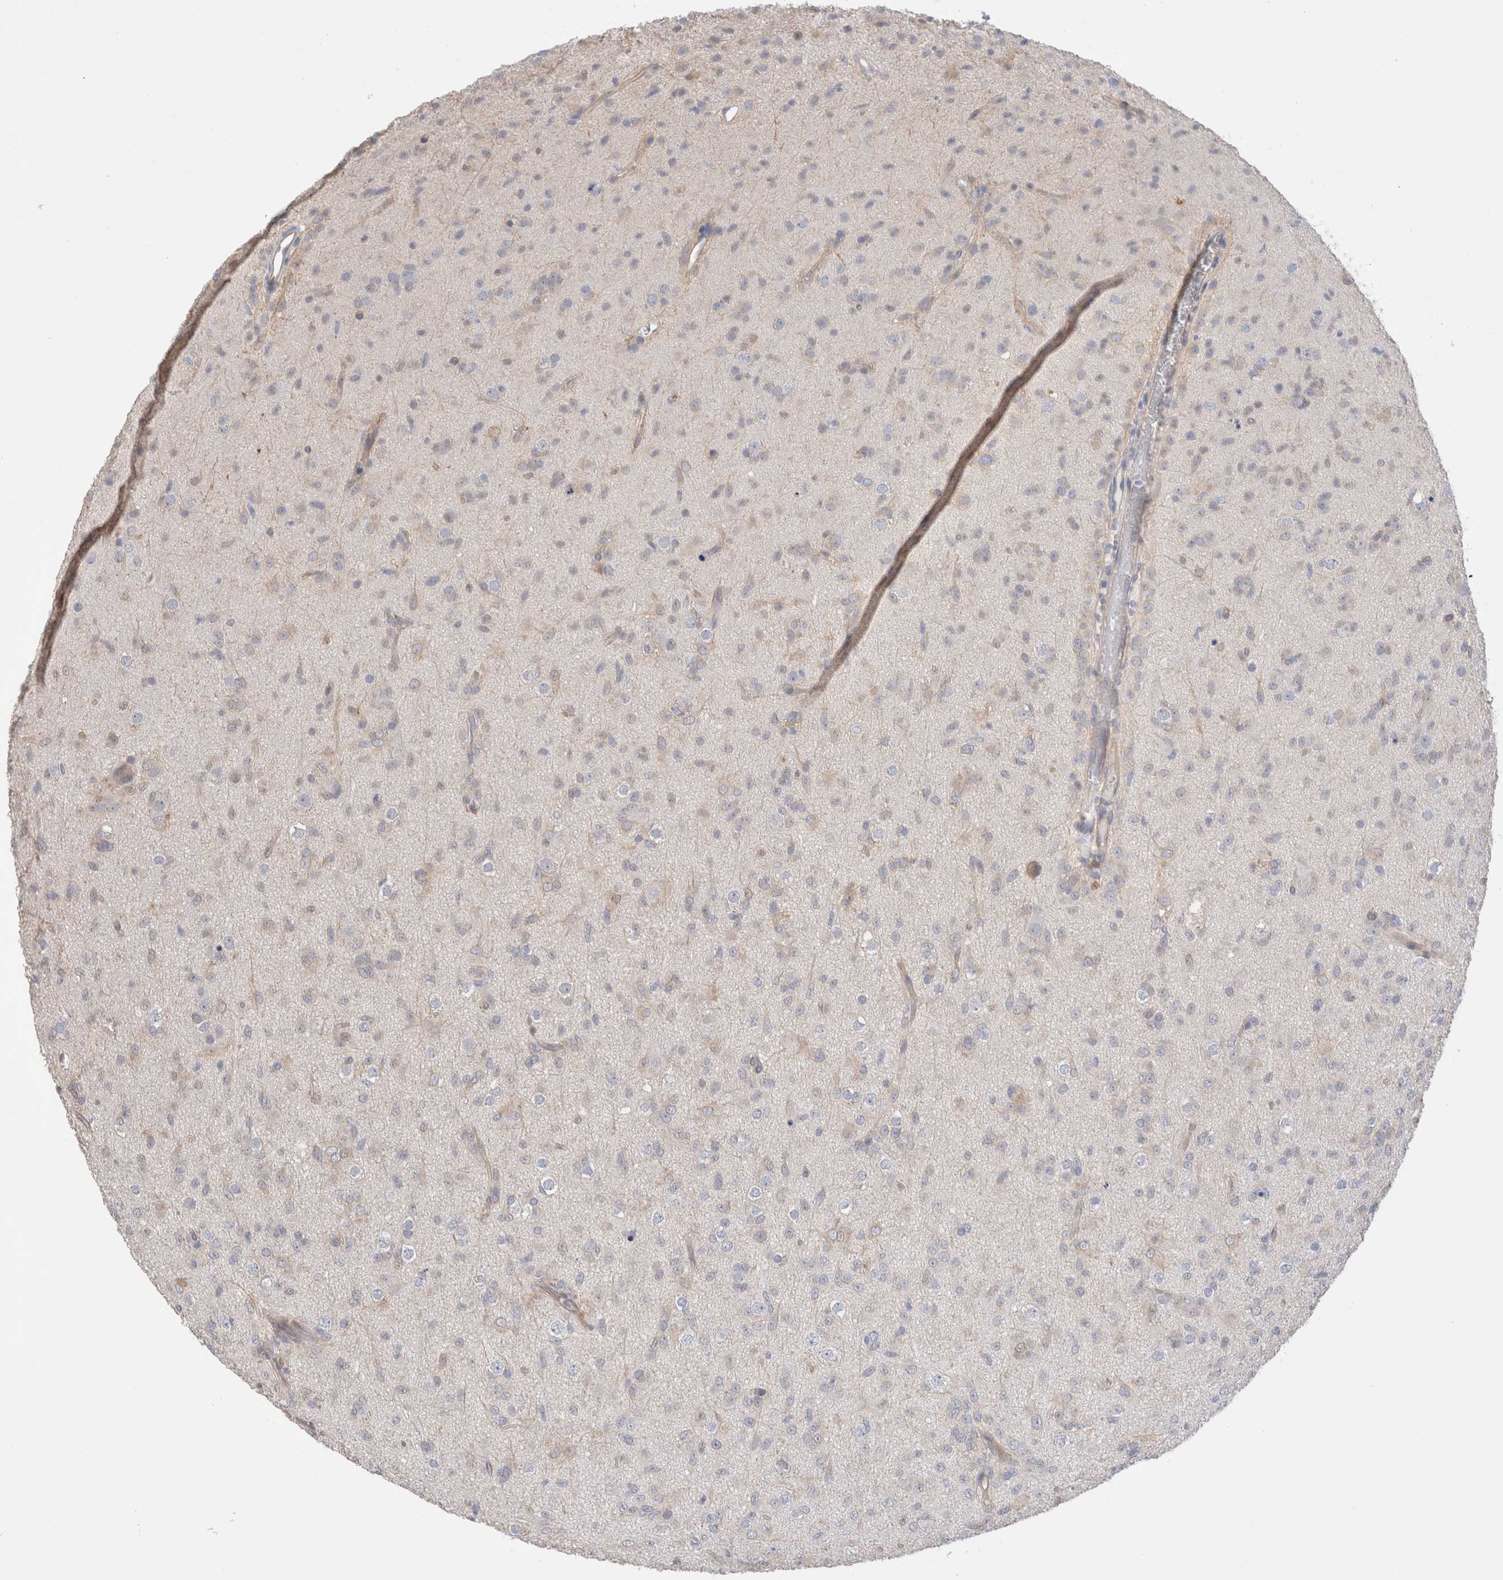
{"staining": {"intensity": "weak", "quantity": "<25%", "location": "cytoplasmic/membranous"}, "tissue": "glioma", "cell_type": "Tumor cells", "image_type": "cancer", "snomed": [{"axis": "morphology", "description": "Glioma, malignant, Low grade"}, {"axis": "topography", "description": "Brain"}], "caption": "A micrograph of malignant low-grade glioma stained for a protein demonstrates no brown staining in tumor cells.", "gene": "CAPN2", "patient": {"sex": "male", "age": 65}}